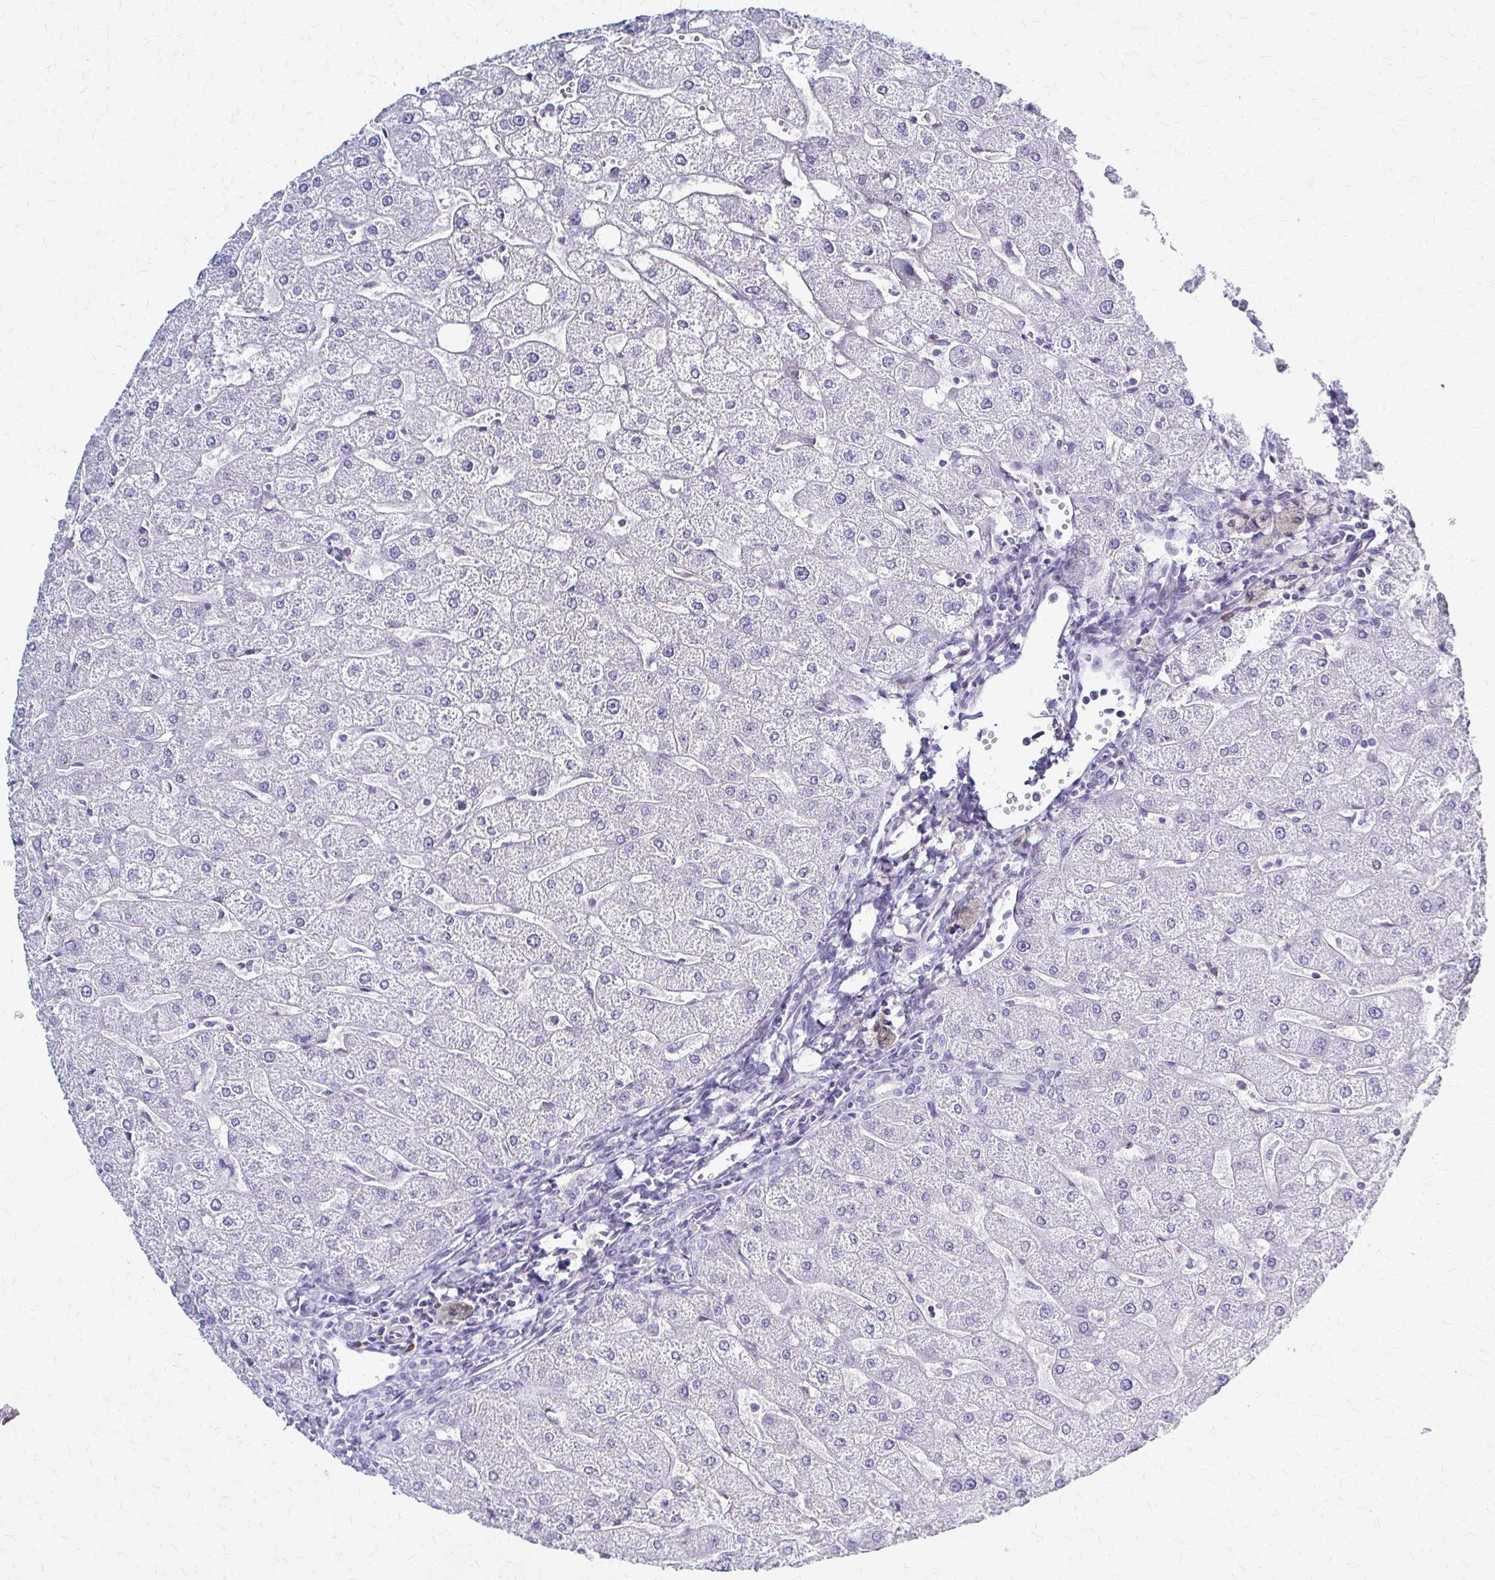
{"staining": {"intensity": "negative", "quantity": "none", "location": "none"}, "tissue": "liver", "cell_type": "Cholangiocytes", "image_type": "normal", "snomed": [{"axis": "morphology", "description": "Normal tissue, NOS"}, {"axis": "topography", "description": "Liver"}], "caption": "High power microscopy photomicrograph of an IHC image of unremarkable liver, revealing no significant staining in cholangiocytes. (DAB (3,3'-diaminobenzidine) immunohistochemistry (IHC) with hematoxylin counter stain).", "gene": "PRKRA", "patient": {"sex": "male", "age": 67}}